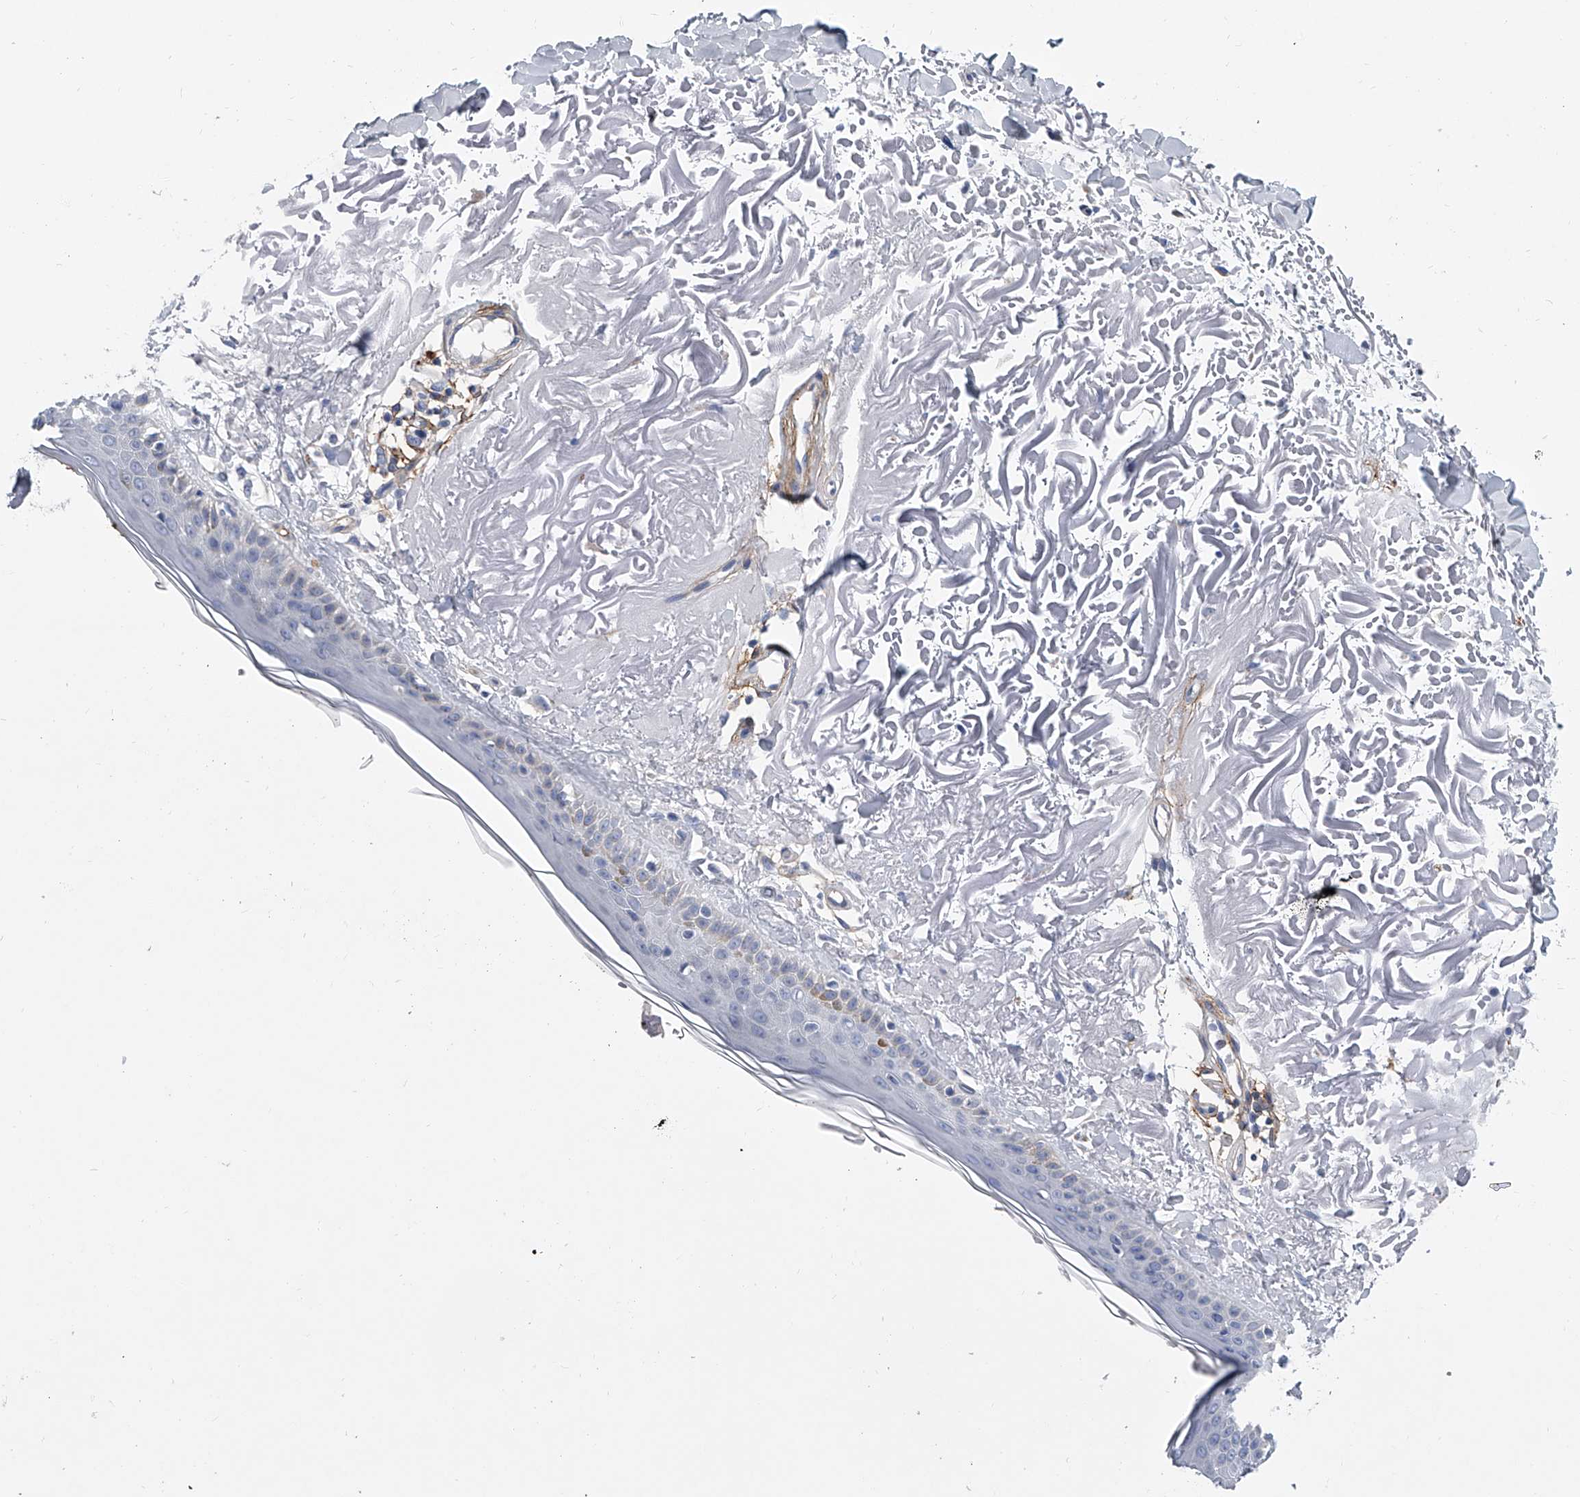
{"staining": {"intensity": "negative", "quantity": "none", "location": "none"}, "tissue": "skin", "cell_type": "Fibroblasts", "image_type": "normal", "snomed": [{"axis": "morphology", "description": "Normal tissue, NOS"}, {"axis": "topography", "description": "Skin"}, {"axis": "topography", "description": "Skeletal muscle"}], "caption": "DAB immunohistochemical staining of unremarkable skin demonstrates no significant staining in fibroblasts. The staining was performed using DAB to visualize the protein expression in brown, while the nuclei were stained in blue with hematoxylin (Magnification: 20x).", "gene": "ALG14", "patient": {"sex": "male", "age": 83}}